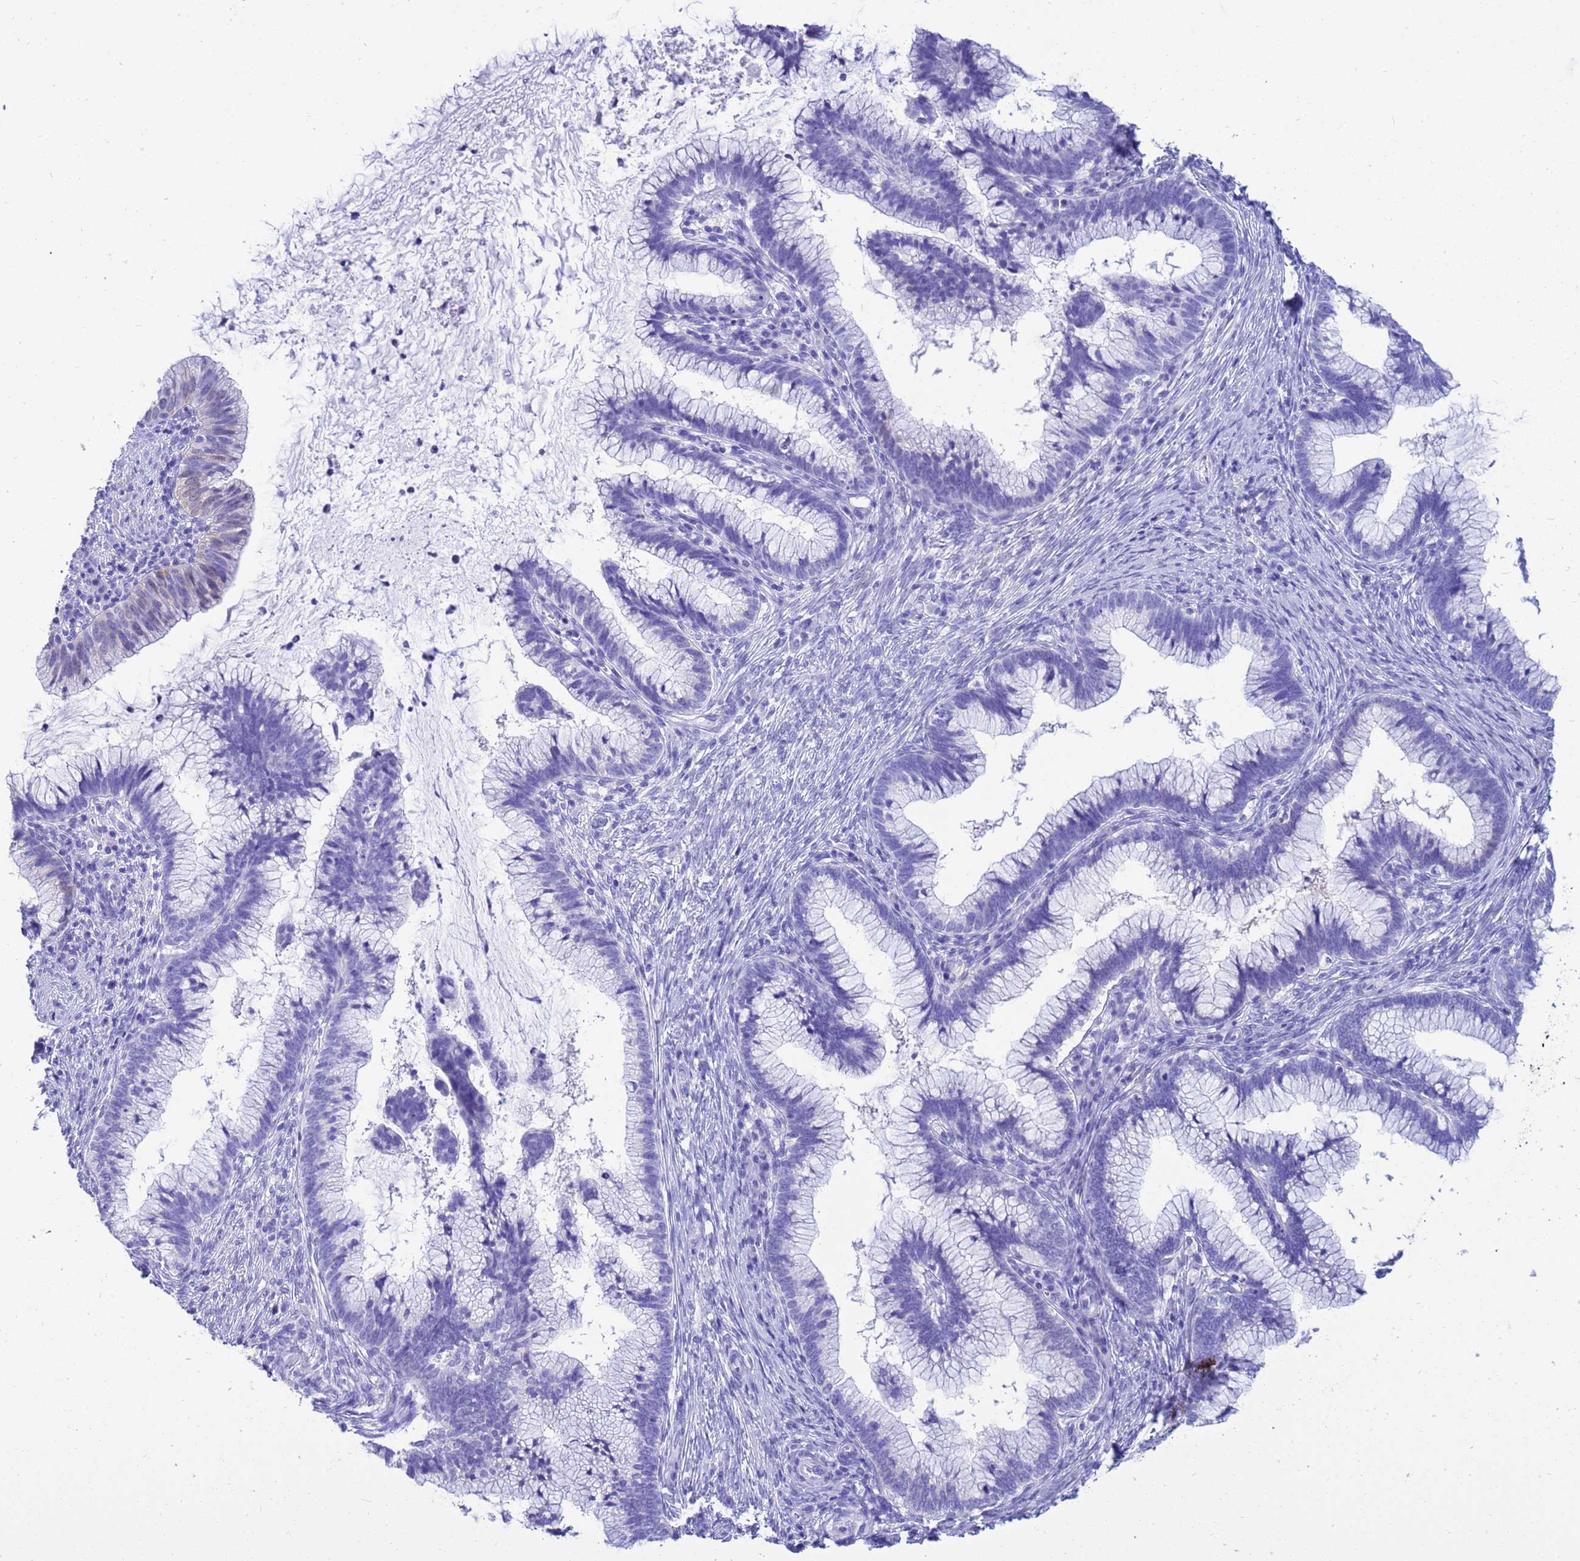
{"staining": {"intensity": "negative", "quantity": "none", "location": "none"}, "tissue": "cervical cancer", "cell_type": "Tumor cells", "image_type": "cancer", "snomed": [{"axis": "morphology", "description": "Adenocarcinoma, NOS"}, {"axis": "topography", "description": "Cervix"}], "caption": "DAB (3,3'-diaminobenzidine) immunohistochemical staining of human adenocarcinoma (cervical) exhibits no significant expression in tumor cells. Nuclei are stained in blue.", "gene": "AKR1C2", "patient": {"sex": "female", "age": 36}}